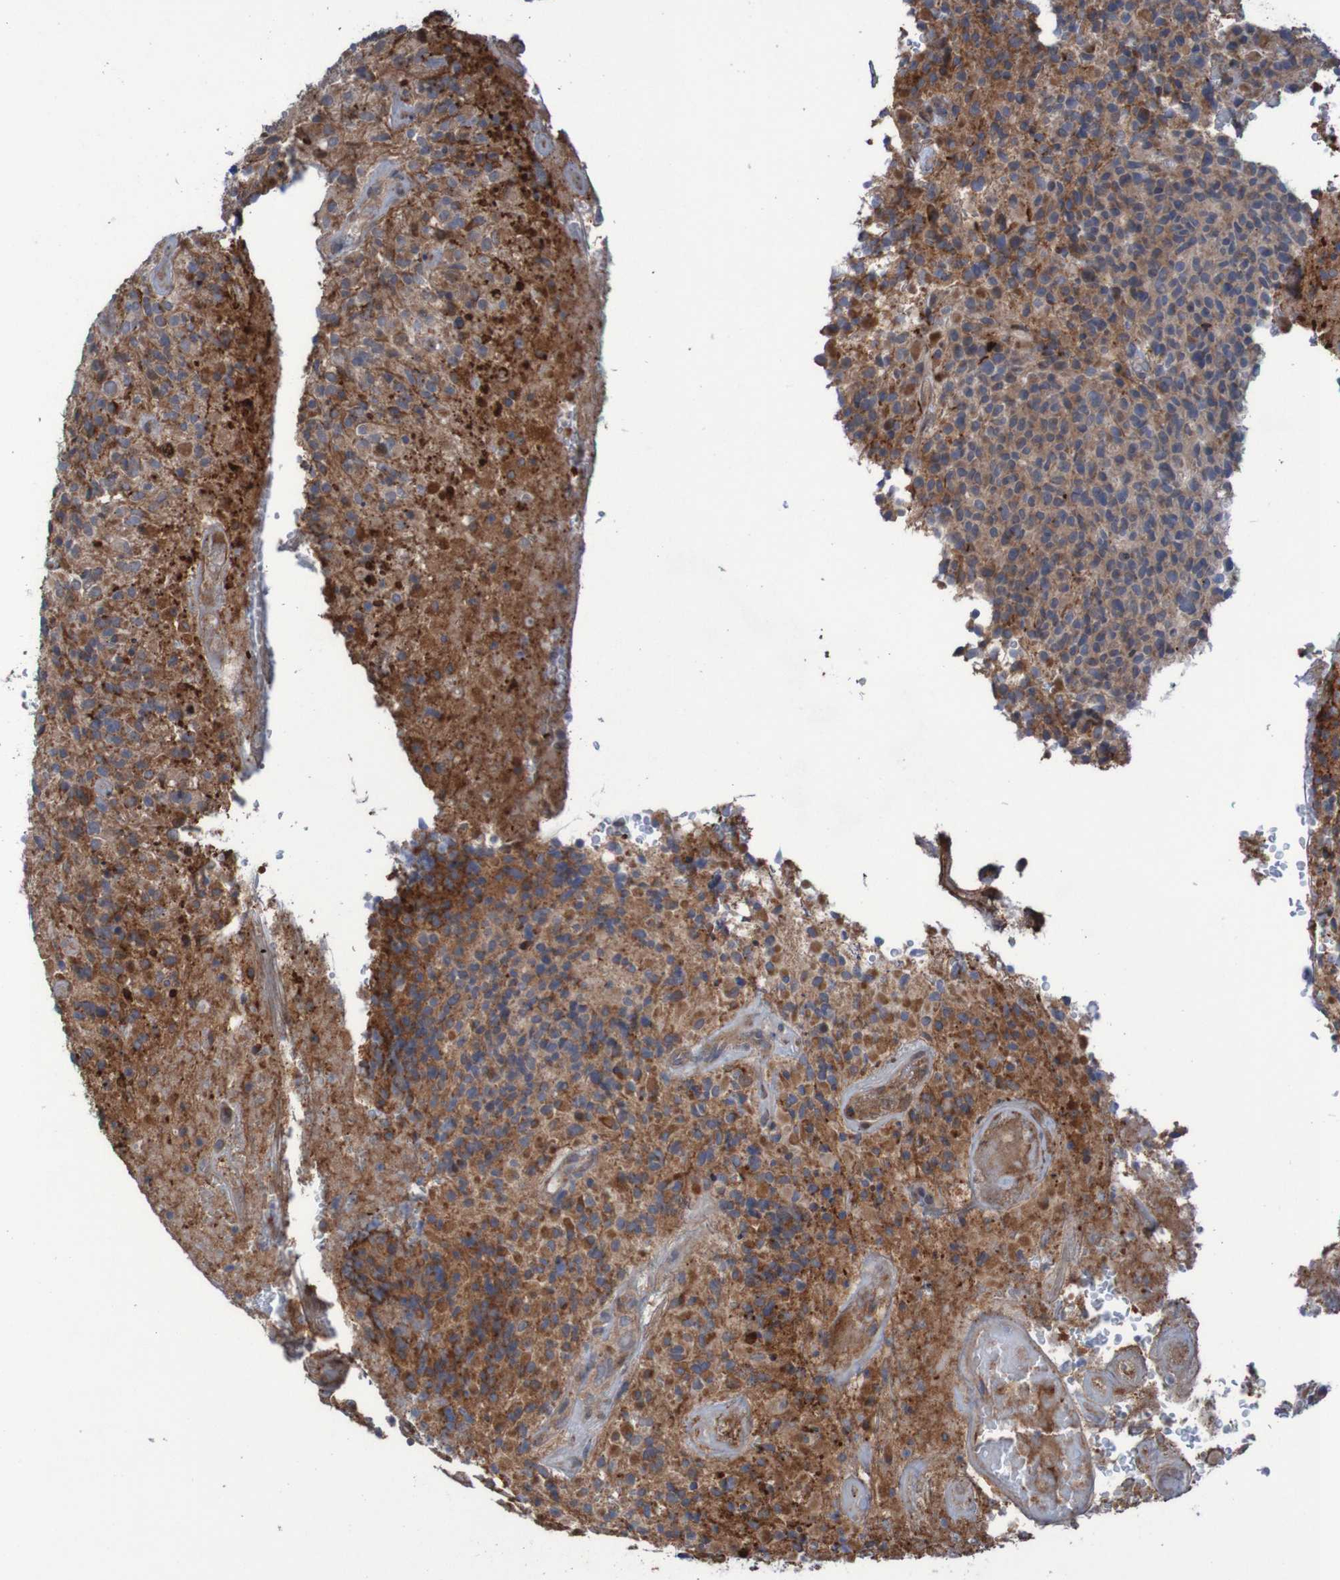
{"staining": {"intensity": "moderate", "quantity": "25%-75%", "location": "cytoplasmic/membranous"}, "tissue": "glioma", "cell_type": "Tumor cells", "image_type": "cancer", "snomed": [{"axis": "morphology", "description": "Glioma, malignant, High grade"}, {"axis": "topography", "description": "Brain"}], "caption": "Moderate cytoplasmic/membranous protein staining is appreciated in approximately 25%-75% of tumor cells in glioma.", "gene": "PDGFB", "patient": {"sex": "male", "age": 71}}